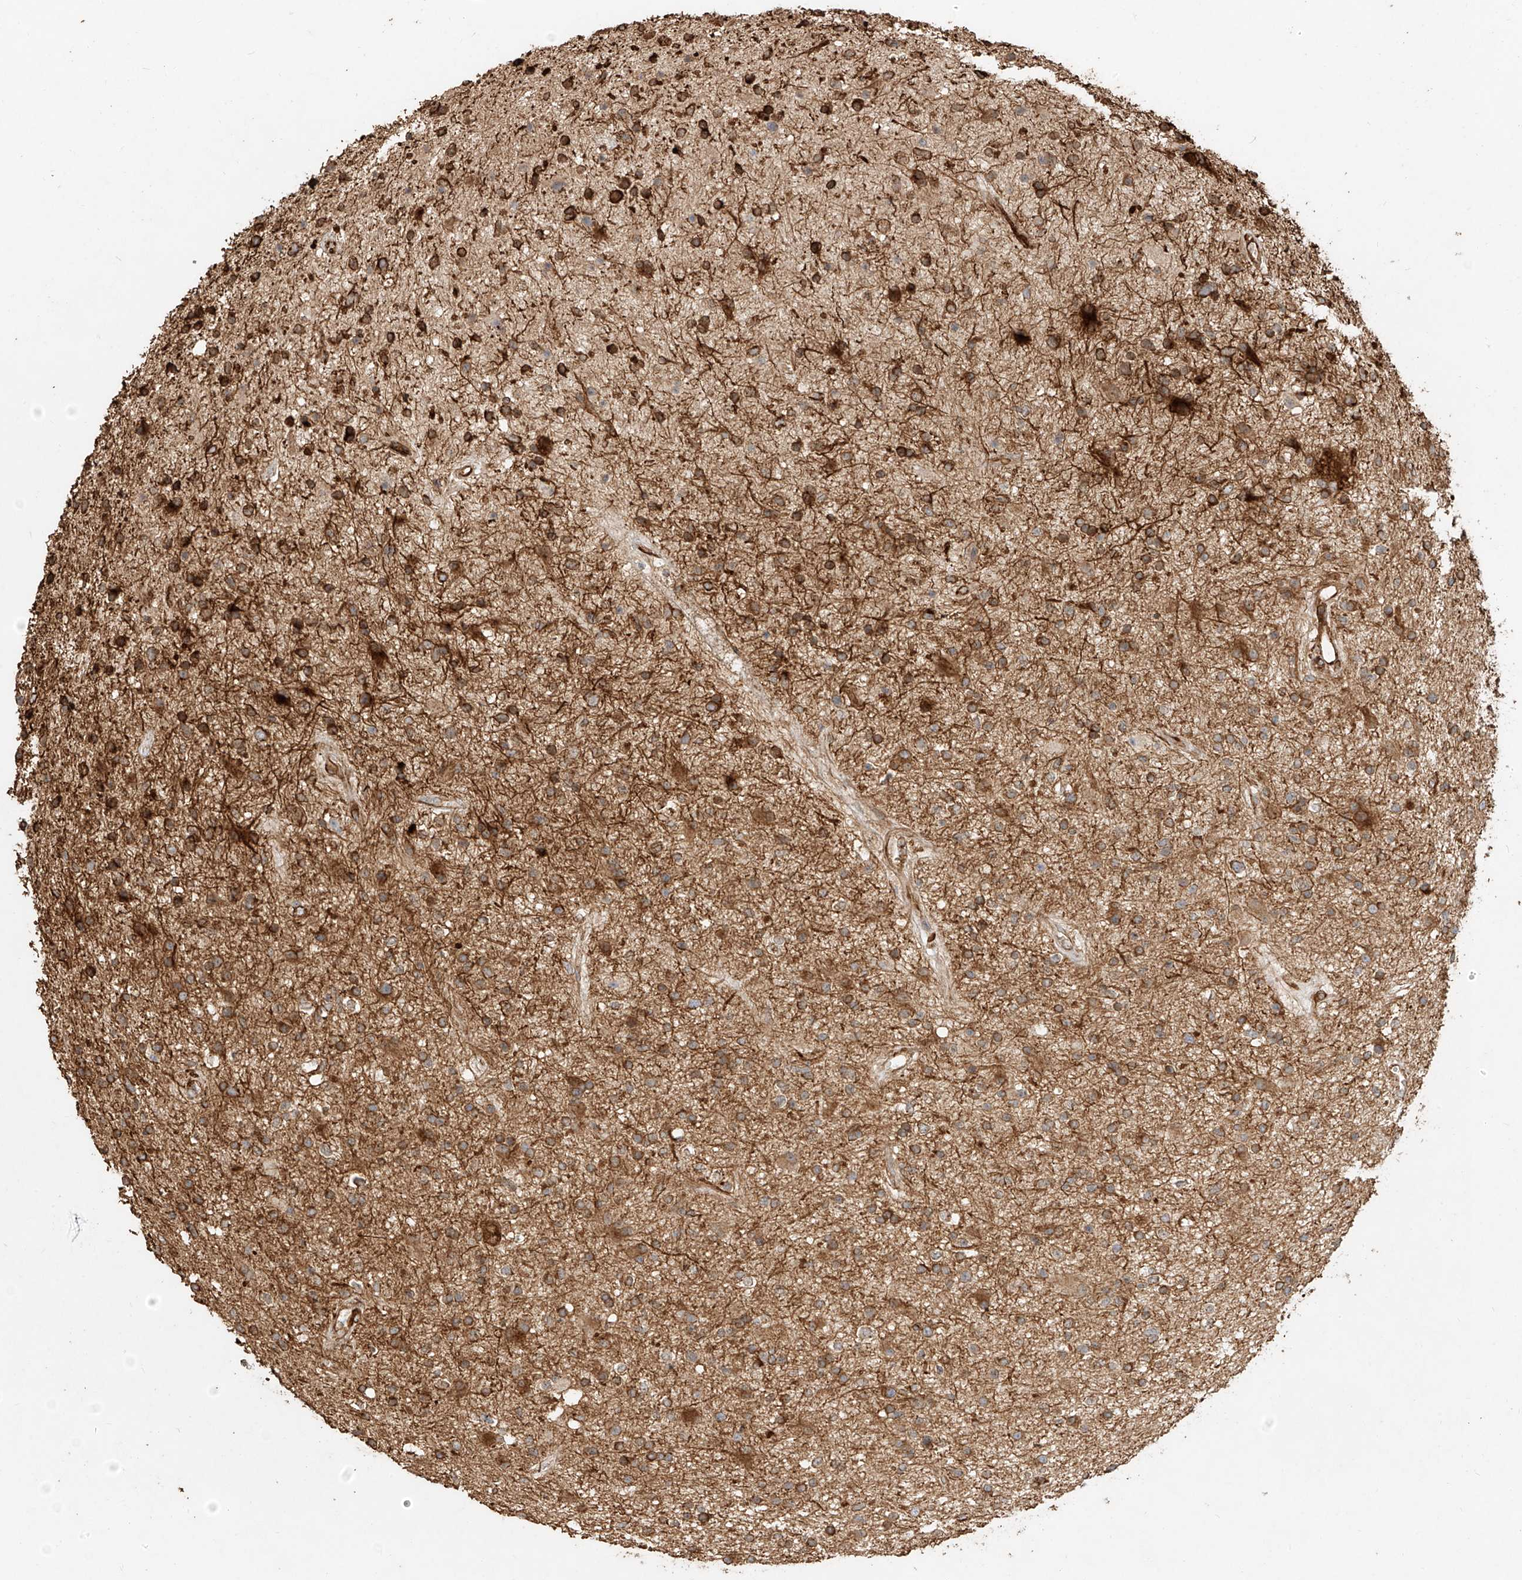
{"staining": {"intensity": "moderate", "quantity": ">75%", "location": "cytoplasmic/membranous"}, "tissue": "glioma", "cell_type": "Tumor cells", "image_type": "cancer", "snomed": [{"axis": "morphology", "description": "Glioma, malignant, High grade"}, {"axis": "topography", "description": "Brain"}], "caption": "The image demonstrates a brown stain indicating the presence of a protein in the cytoplasmic/membranous of tumor cells in glioma.", "gene": "EFNB1", "patient": {"sex": "male", "age": 33}}